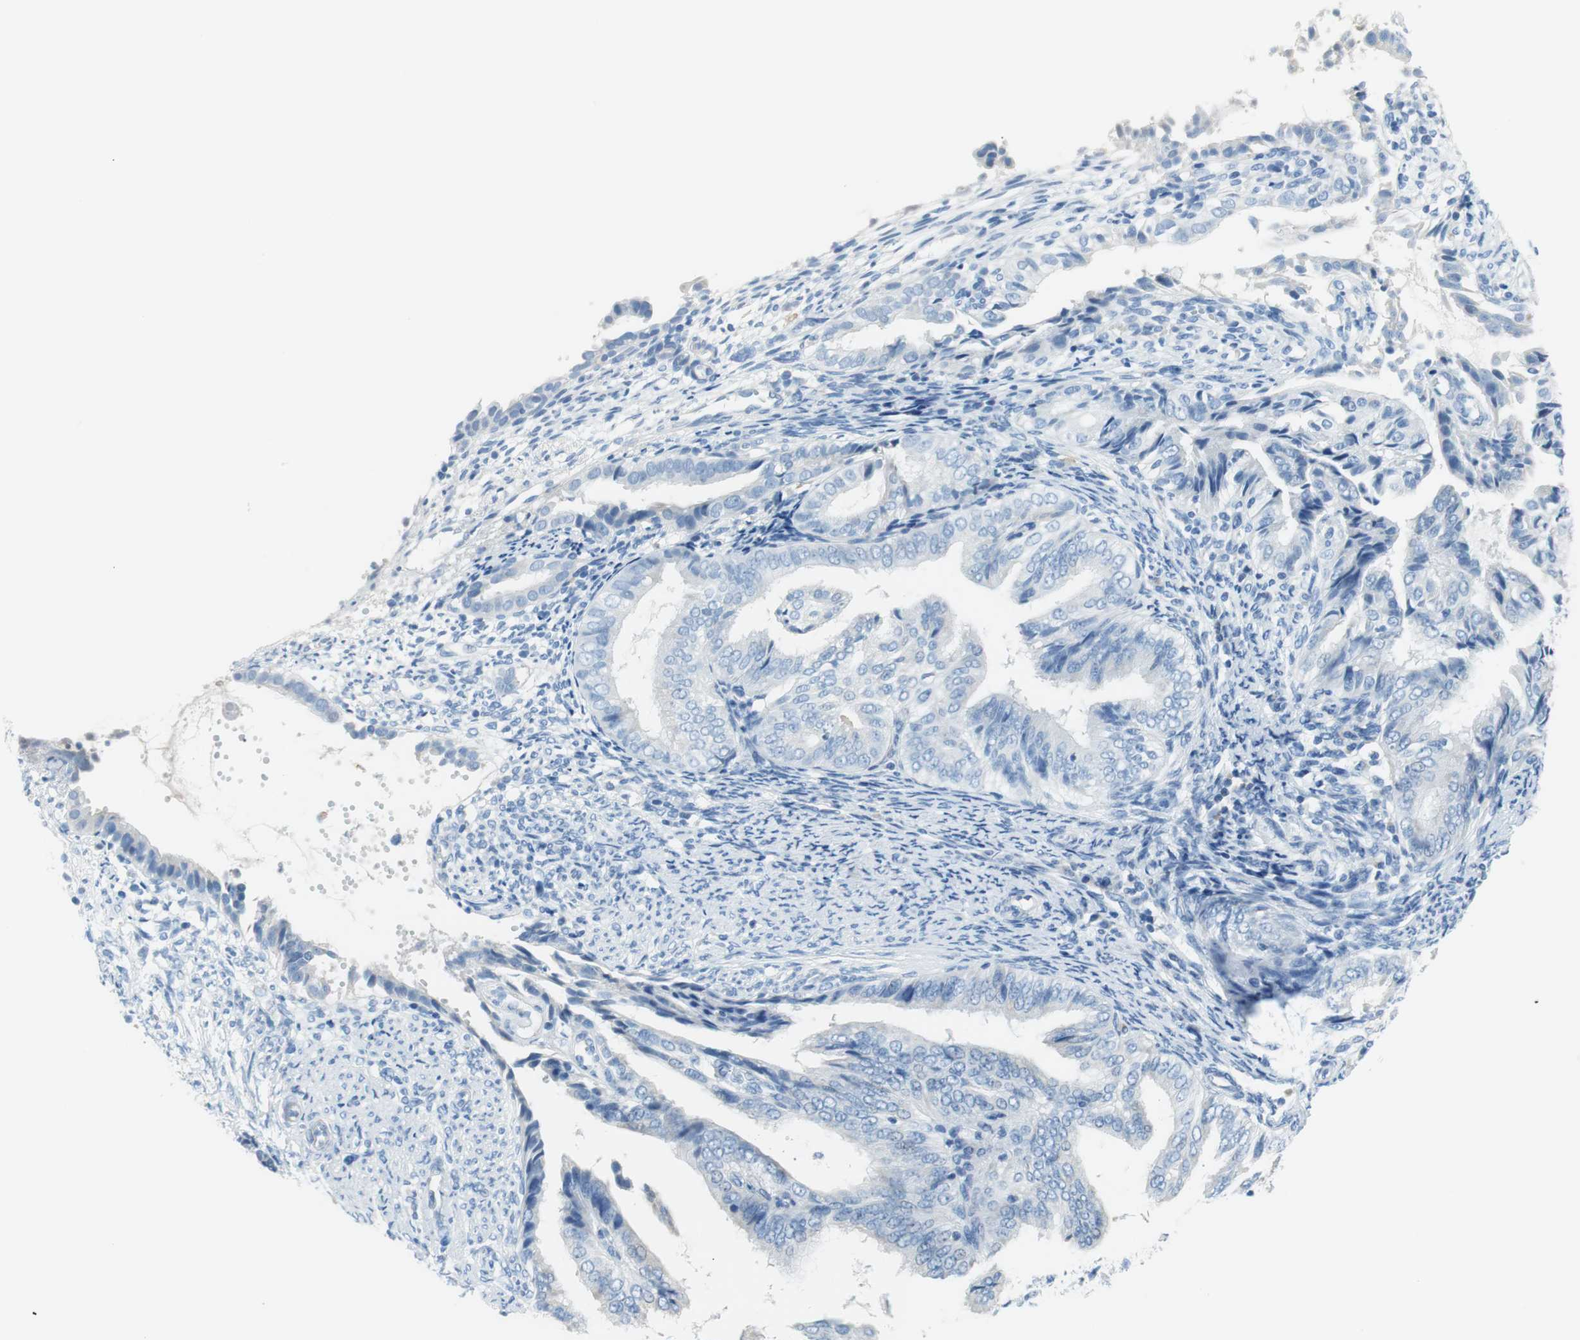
{"staining": {"intensity": "negative", "quantity": "none", "location": "none"}, "tissue": "endometrial cancer", "cell_type": "Tumor cells", "image_type": "cancer", "snomed": [{"axis": "morphology", "description": "Adenocarcinoma, NOS"}, {"axis": "topography", "description": "Endometrium"}], "caption": "High power microscopy histopathology image of an immunohistochemistry histopathology image of endometrial cancer, revealing no significant positivity in tumor cells.", "gene": "MYH1", "patient": {"sex": "female", "age": 58}}